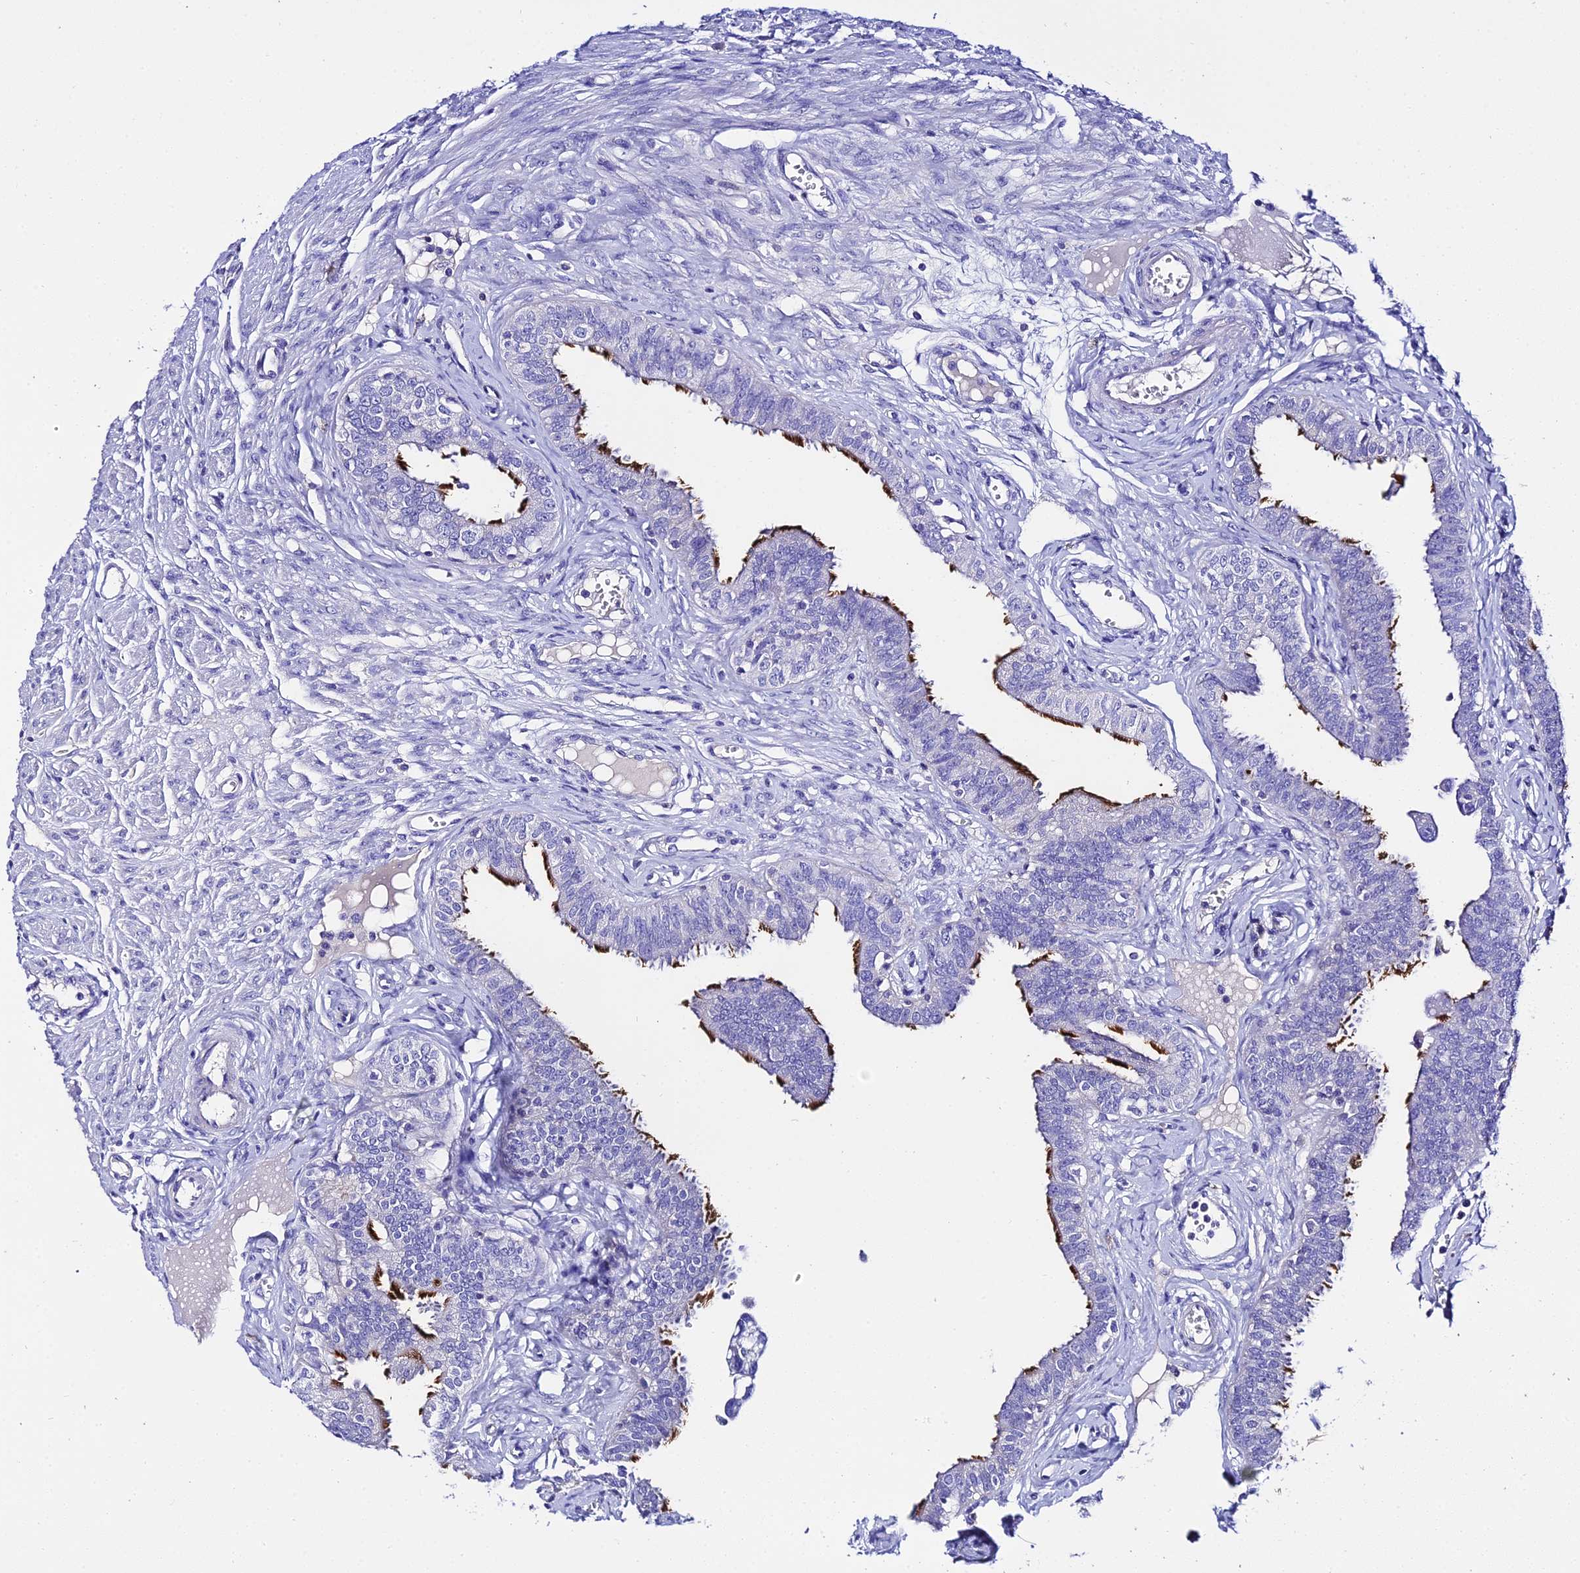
{"staining": {"intensity": "strong", "quantity": "25%-75%", "location": "cytoplasmic/membranous"}, "tissue": "fallopian tube", "cell_type": "Glandular cells", "image_type": "normal", "snomed": [{"axis": "morphology", "description": "Normal tissue, NOS"}, {"axis": "morphology", "description": "Carcinoma, NOS"}, {"axis": "topography", "description": "Fallopian tube"}, {"axis": "topography", "description": "Ovary"}], "caption": "Immunohistochemistry (IHC) staining of unremarkable fallopian tube, which demonstrates high levels of strong cytoplasmic/membranous staining in approximately 25%-75% of glandular cells indicating strong cytoplasmic/membranous protein expression. The staining was performed using DAB (3,3'-diaminobenzidine) (brown) for protein detection and nuclei were counterstained in hematoxylin (blue).", "gene": "TMEM117", "patient": {"sex": "female", "age": 59}}